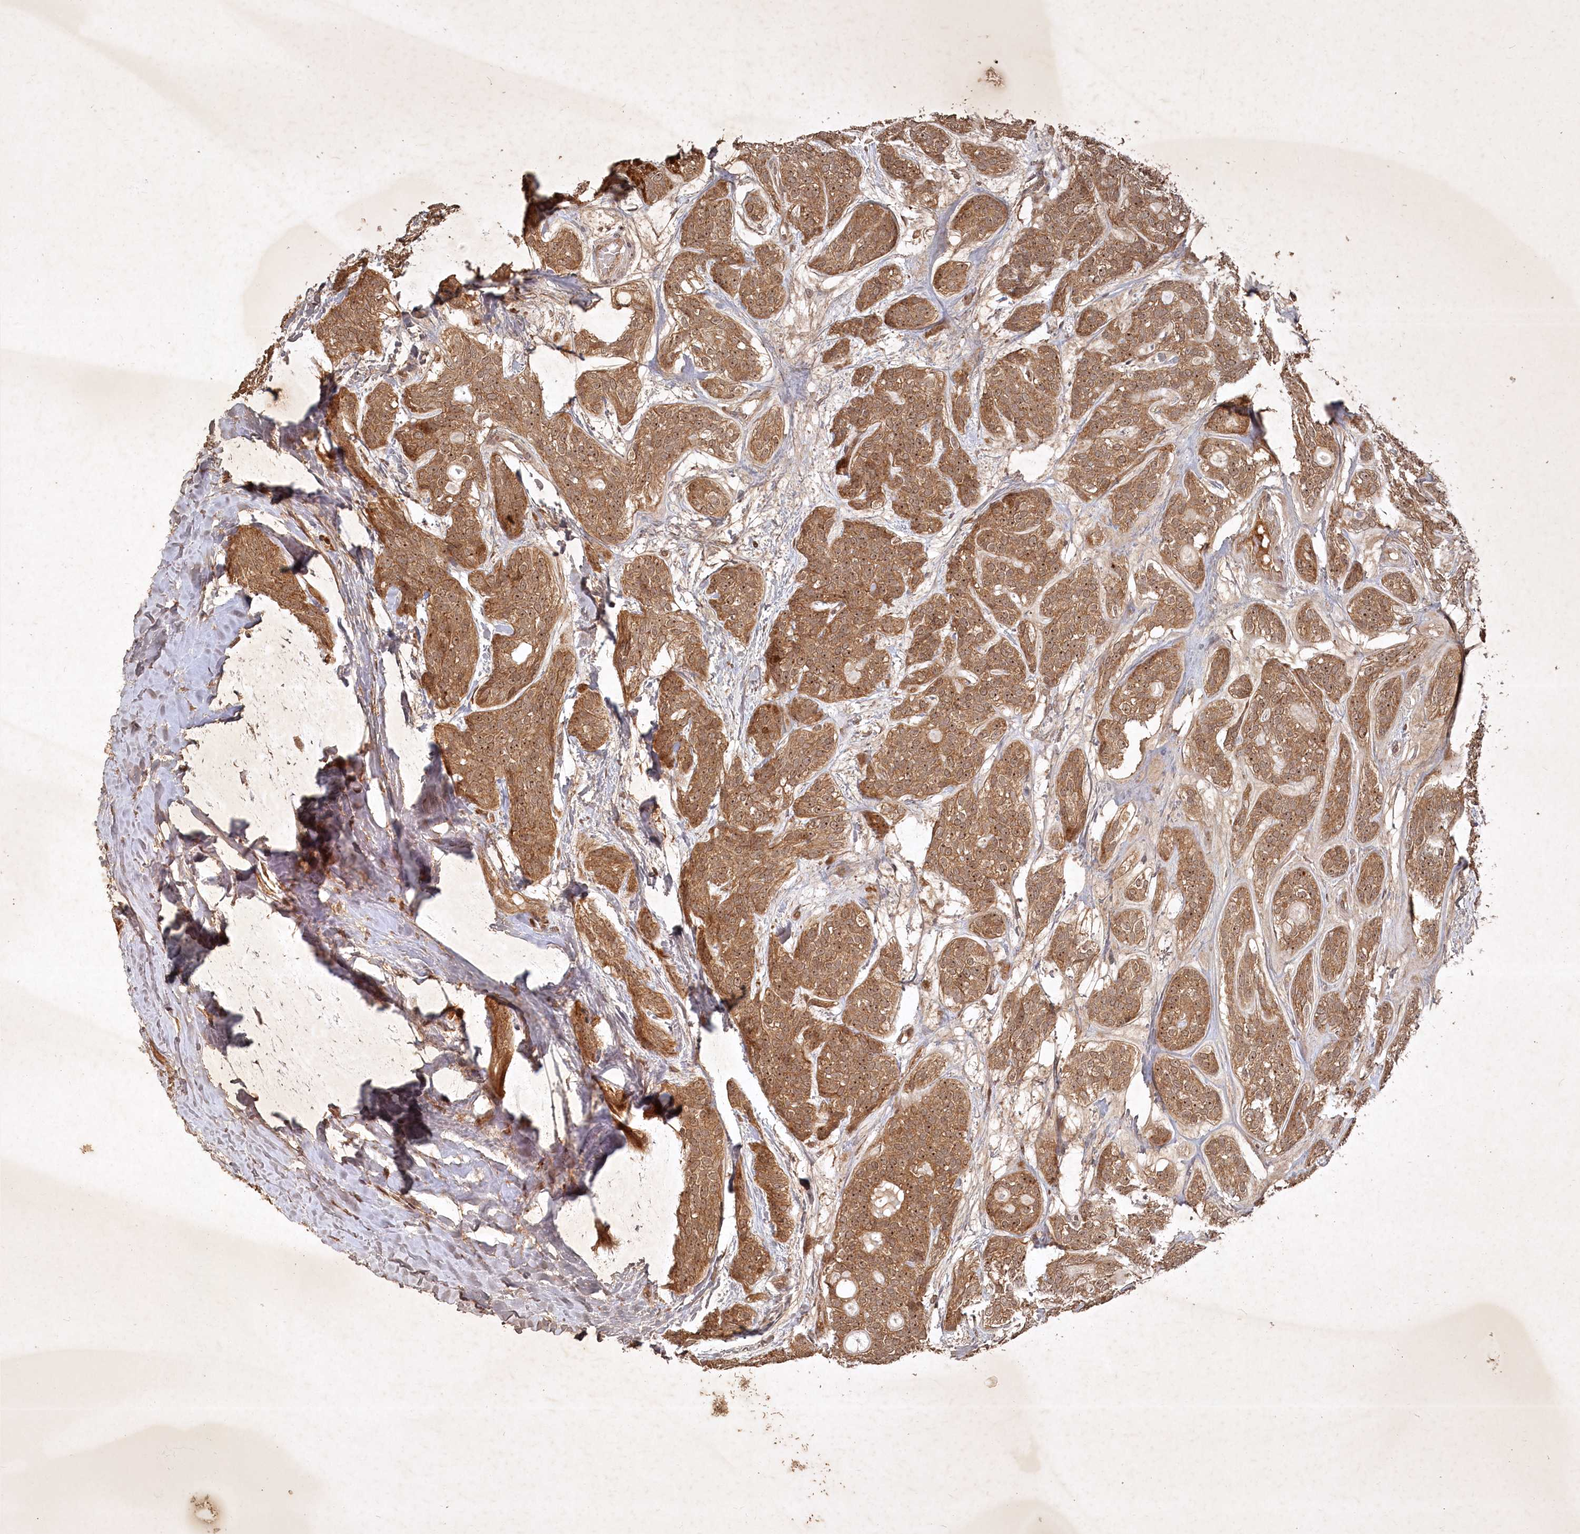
{"staining": {"intensity": "moderate", "quantity": ">75%", "location": "cytoplasmic/membranous"}, "tissue": "head and neck cancer", "cell_type": "Tumor cells", "image_type": "cancer", "snomed": [{"axis": "morphology", "description": "Adenocarcinoma, NOS"}, {"axis": "topography", "description": "Head-Neck"}], "caption": "Protein staining of head and neck adenocarcinoma tissue shows moderate cytoplasmic/membranous staining in approximately >75% of tumor cells. (DAB (3,3'-diaminobenzidine) = brown stain, brightfield microscopy at high magnification).", "gene": "UNC93A", "patient": {"sex": "male", "age": 66}}